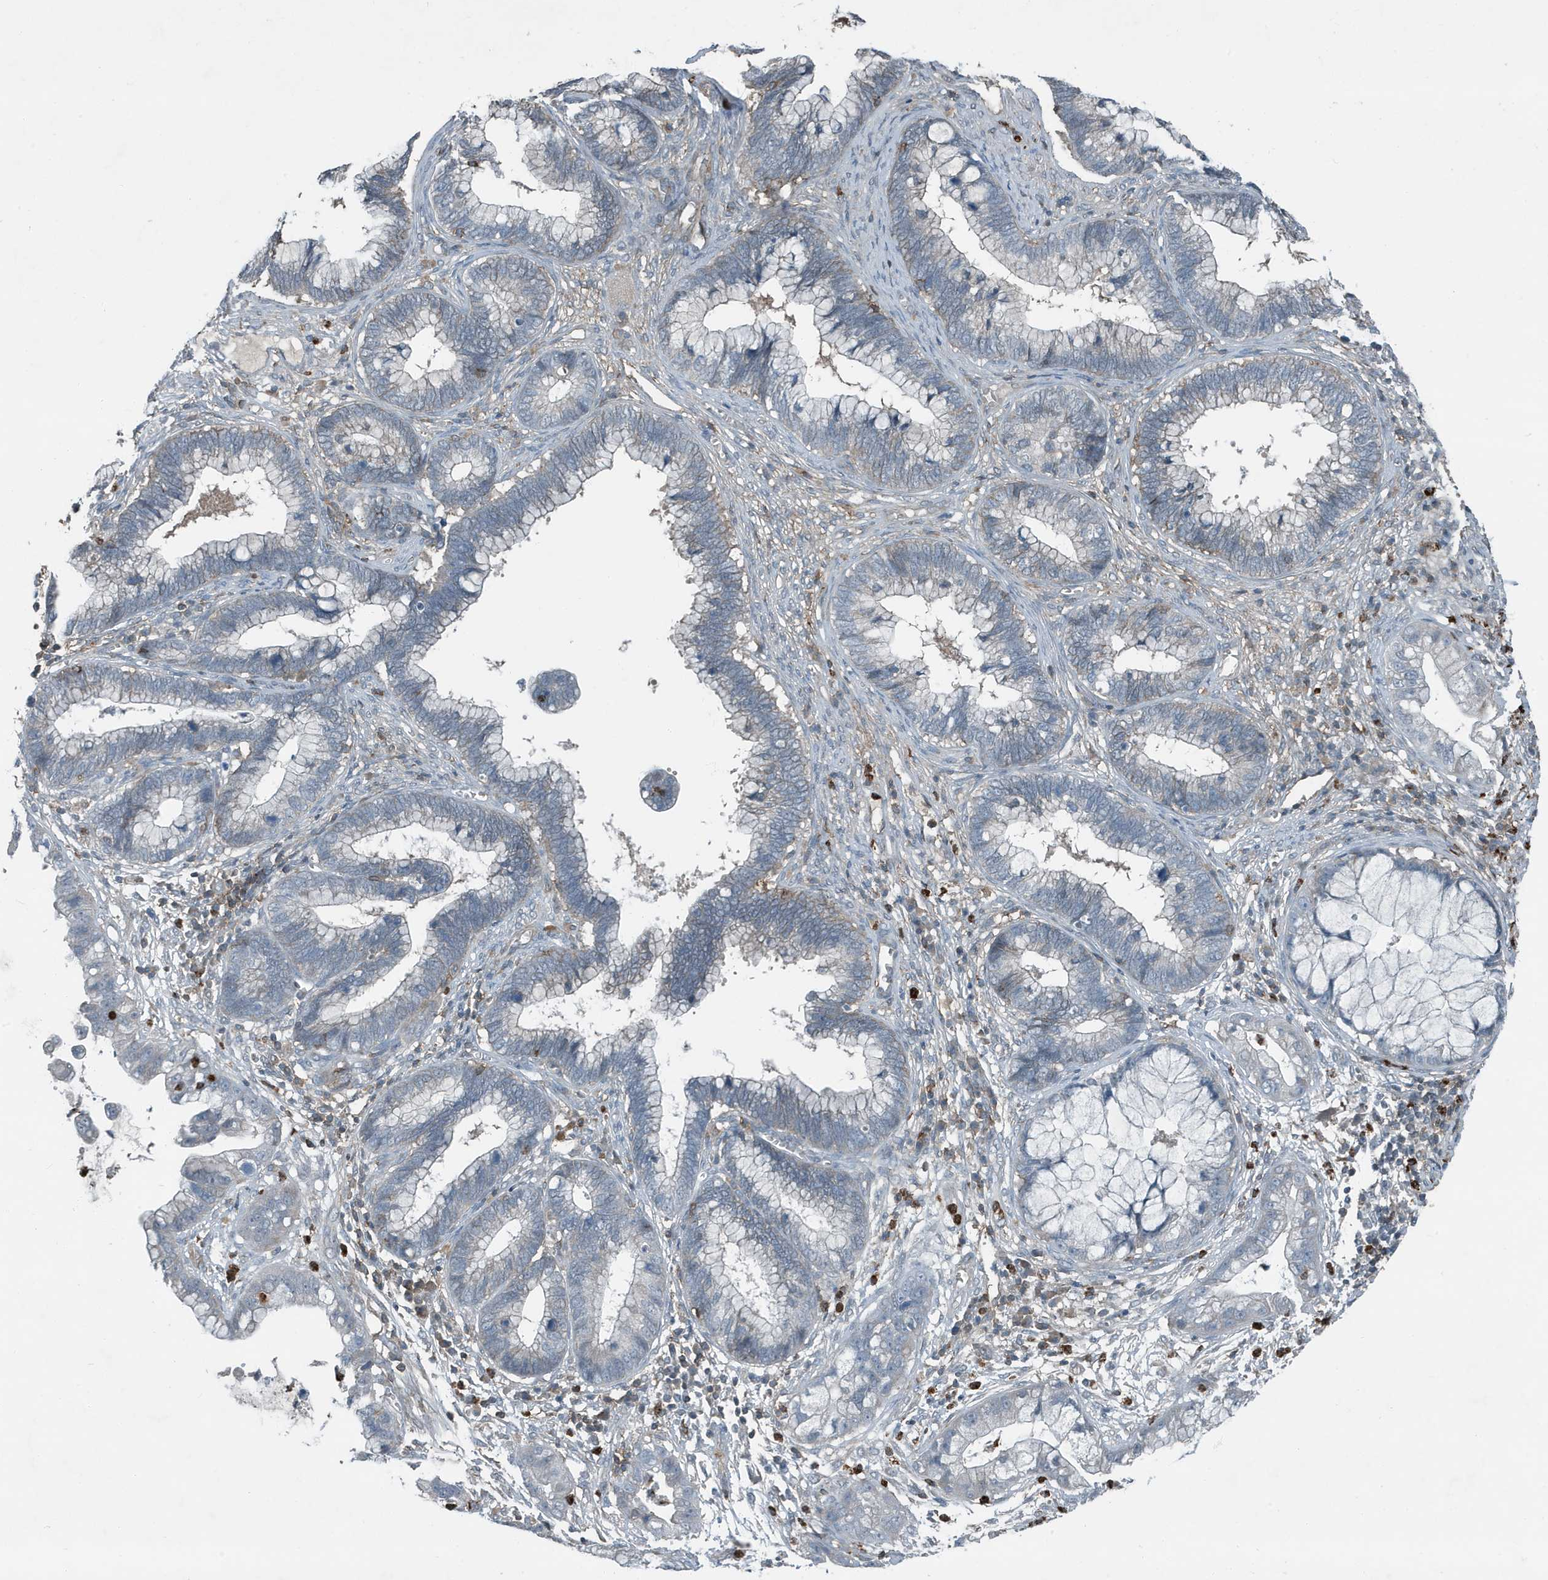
{"staining": {"intensity": "negative", "quantity": "none", "location": "none"}, "tissue": "cervical cancer", "cell_type": "Tumor cells", "image_type": "cancer", "snomed": [{"axis": "morphology", "description": "Adenocarcinoma, NOS"}, {"axis": "topography", "description": "Cervix"}], "caption": "IHC of cervical adenocarcinoma shows no expression in tumor cells. (DAB immunohistochemistry, high magnification).", "gene": "DAPP1", "patient": {"sex": "female", "age": 44}}